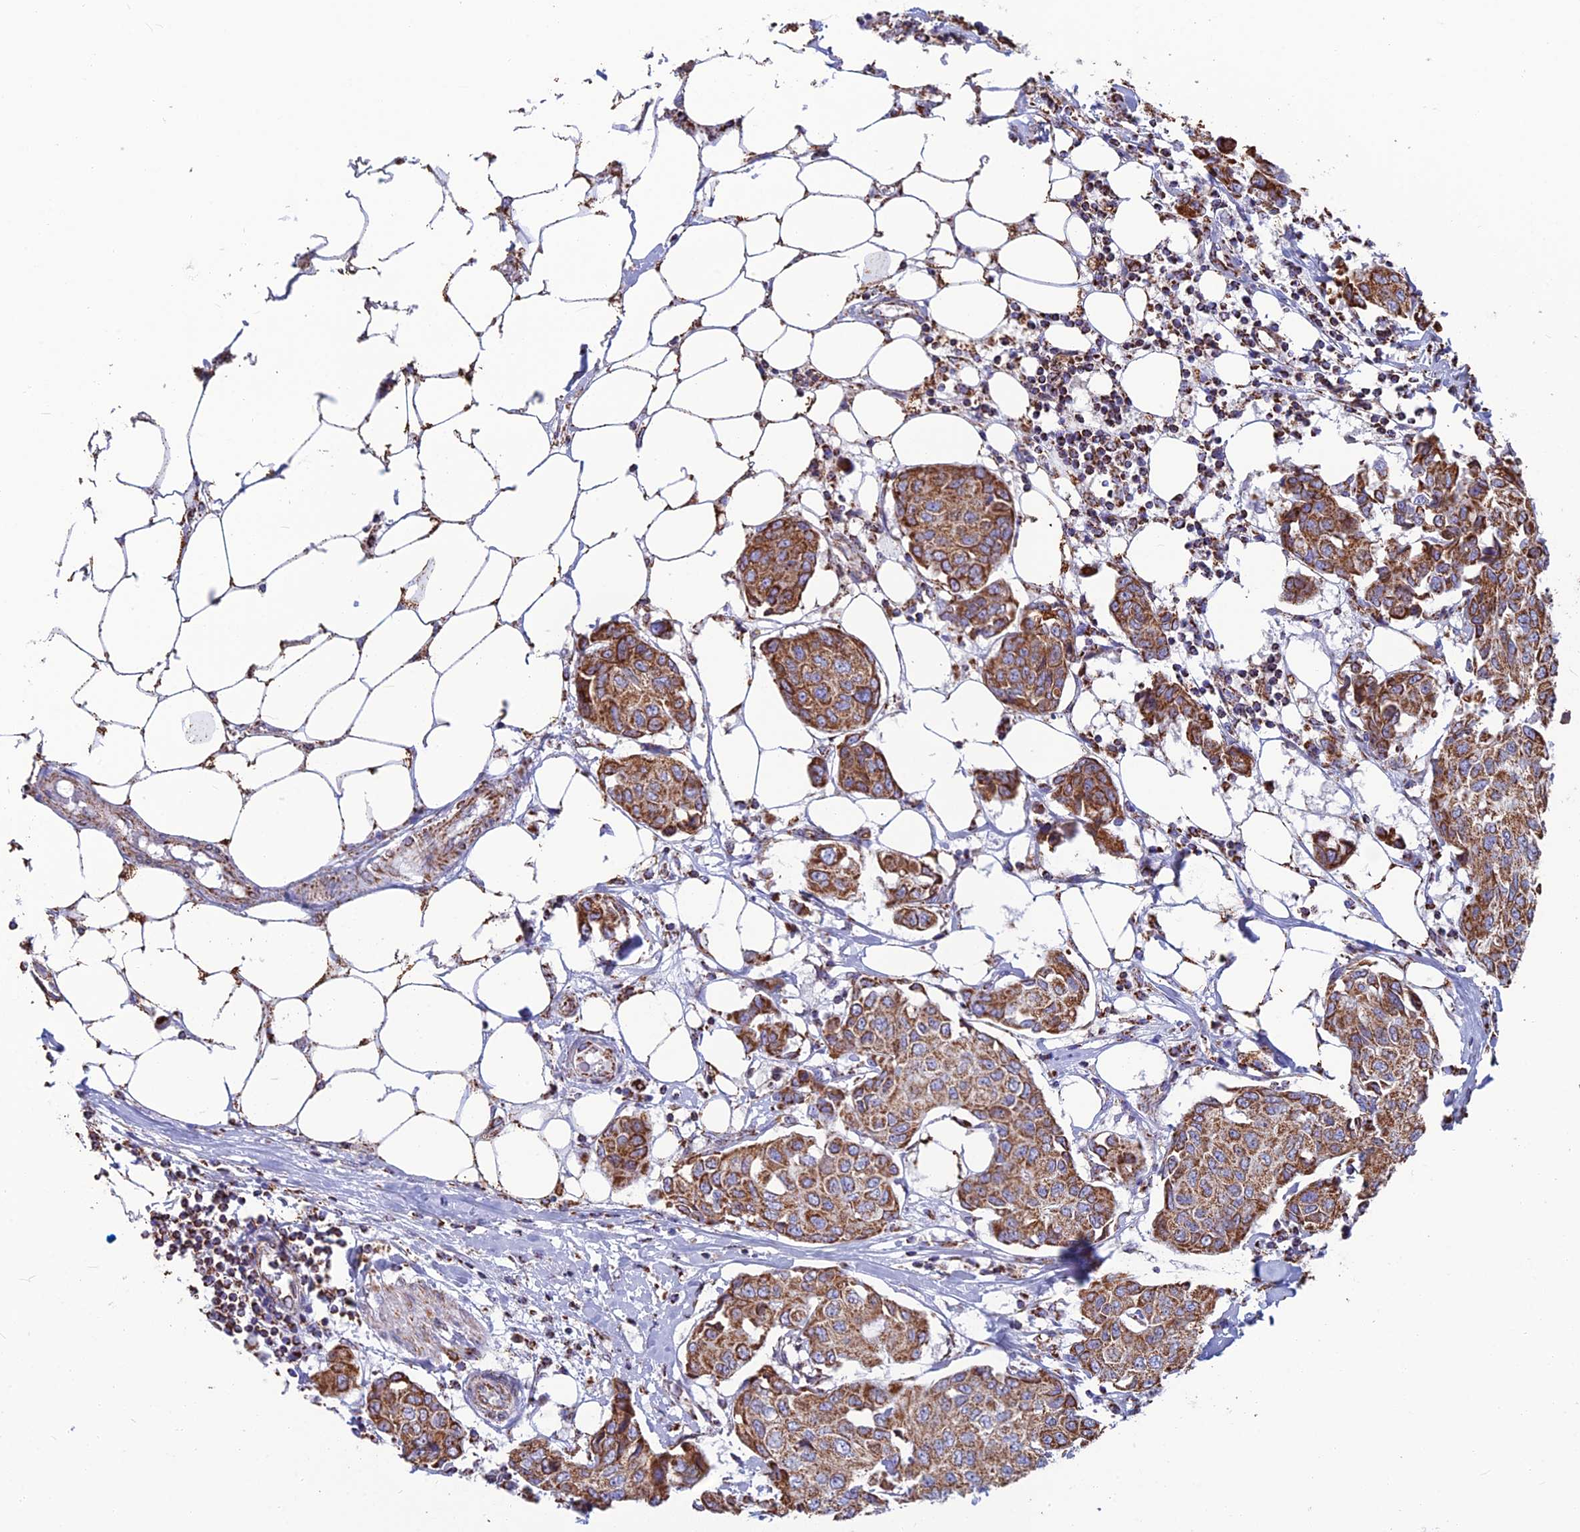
{"staining": {"intensity": "strong", "quantity": ">75%", "location": "cytoplasmic/membranous"}, "tissue": "breast cancer", "cell_type": "Tumor cells", "image_type": "cancer", "snomed": [{"axis": "morphology", "description": "Duct carcinoma"}, {"axis": "topography", "description": "Breast"}], "caption": "Protein analysis of breast cancer (intraductal carcinoma) tissue shows strong cytoplasmic/membranous positivity in about >75% of tumor cells. Immunohistochemistry stains the protein of interest in brown and the nuclei are stained blue.", "gene": "CS", "patient": {"sex": "female", "age": 80}}